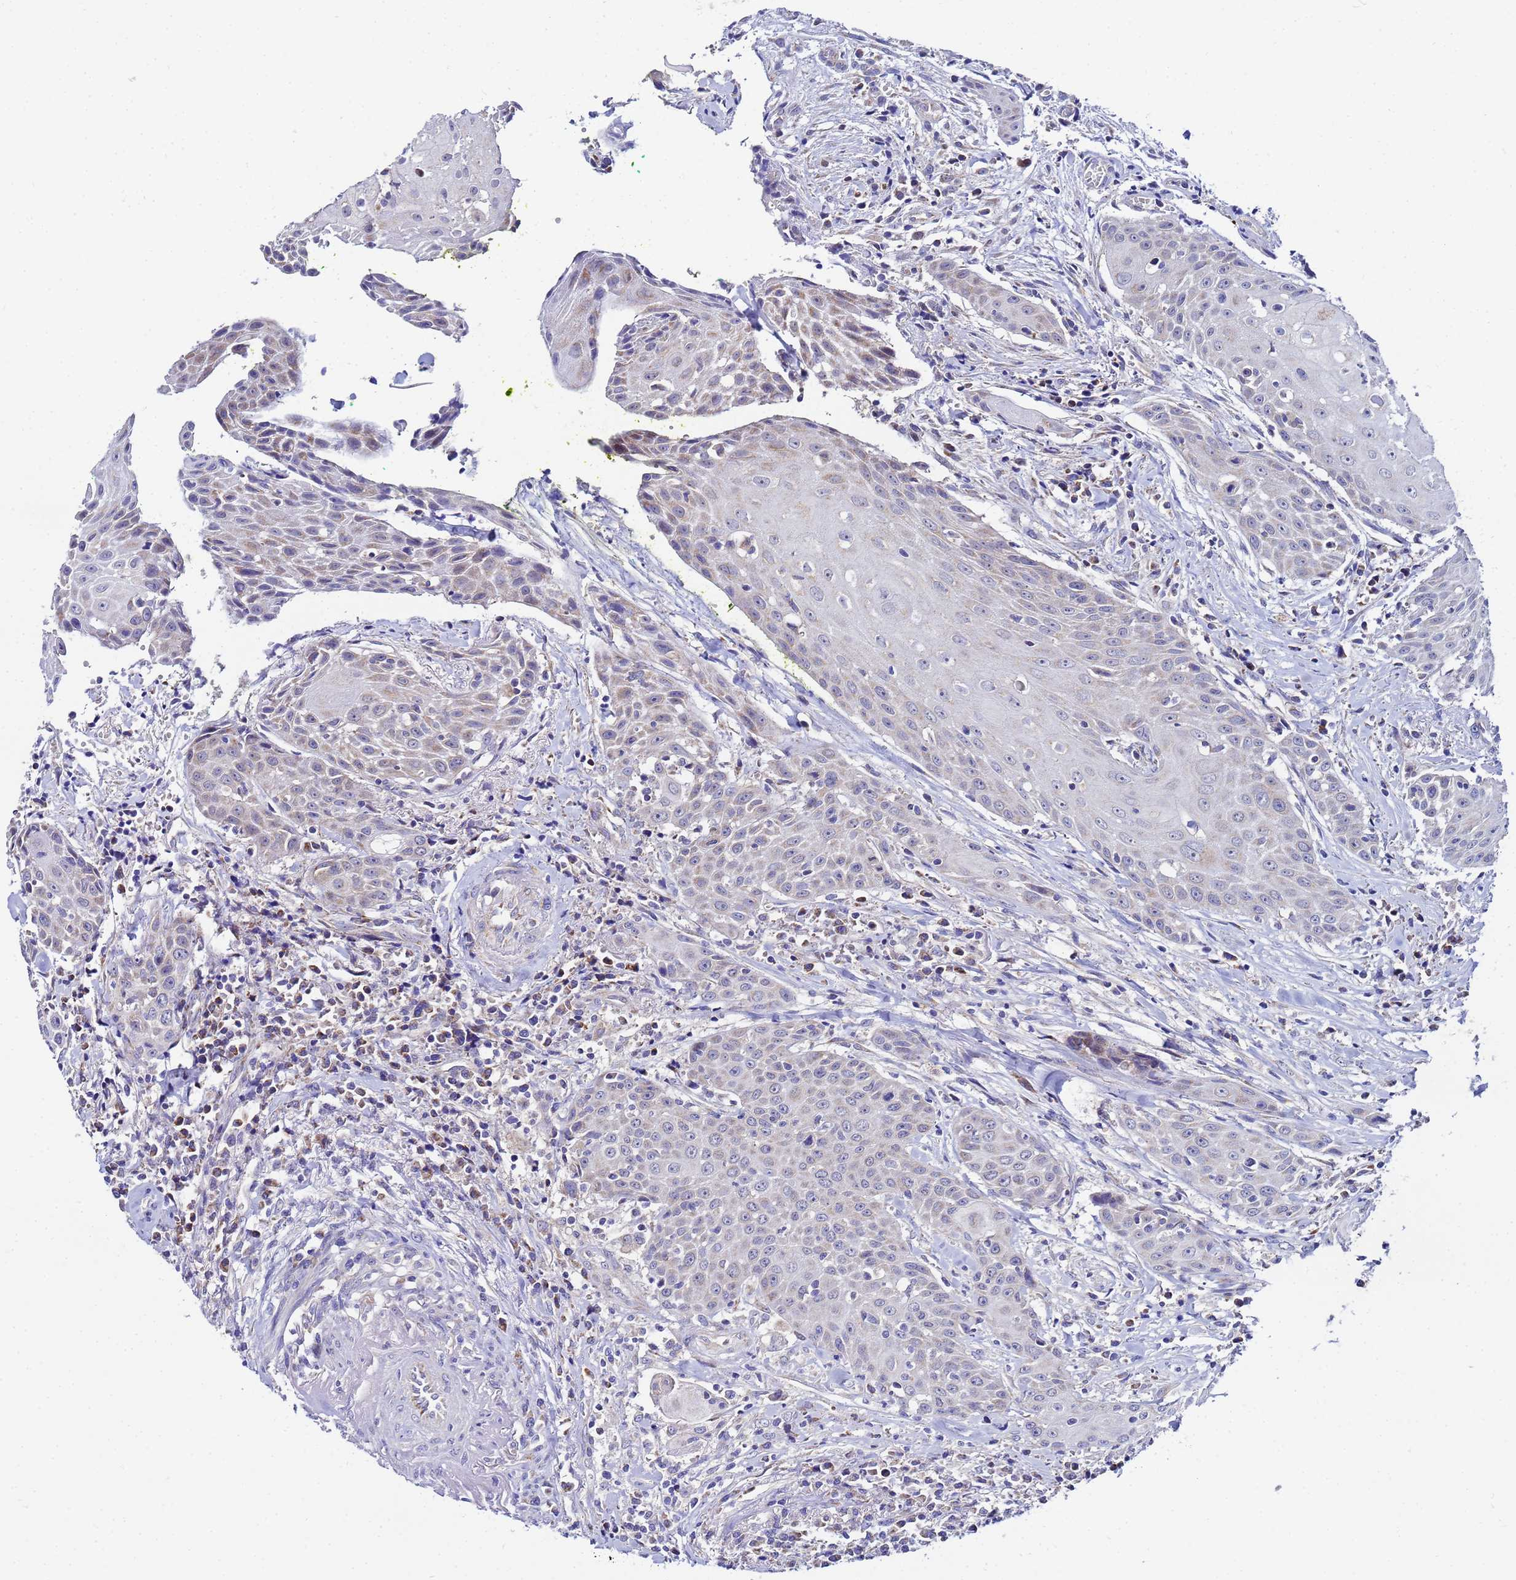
{"staining": {"intensity": "weak", "quantity": "<25%", "location": "cytoplasmic/membranous"}, "tissue": "head and neck cancer", "cell_type": "Tumor cells", "image_type": "cancer", "snomed": [{"axis": "morphology", "description": "Squamous cell carcinoma, NOS"}, {"axis": "topography", "description": "Oral tissue"}, {"axis": "topography", "description": "Head-Neck"}], "caption": "Immunohistochemistry of human head and neck cancer exhibits no expression in tumor cells. (DAB (3,3'-diaminobenzidine) IHC, high magnification).", "gene": "FAHD2A", "patient": {"sex": "female", "age": 82}}